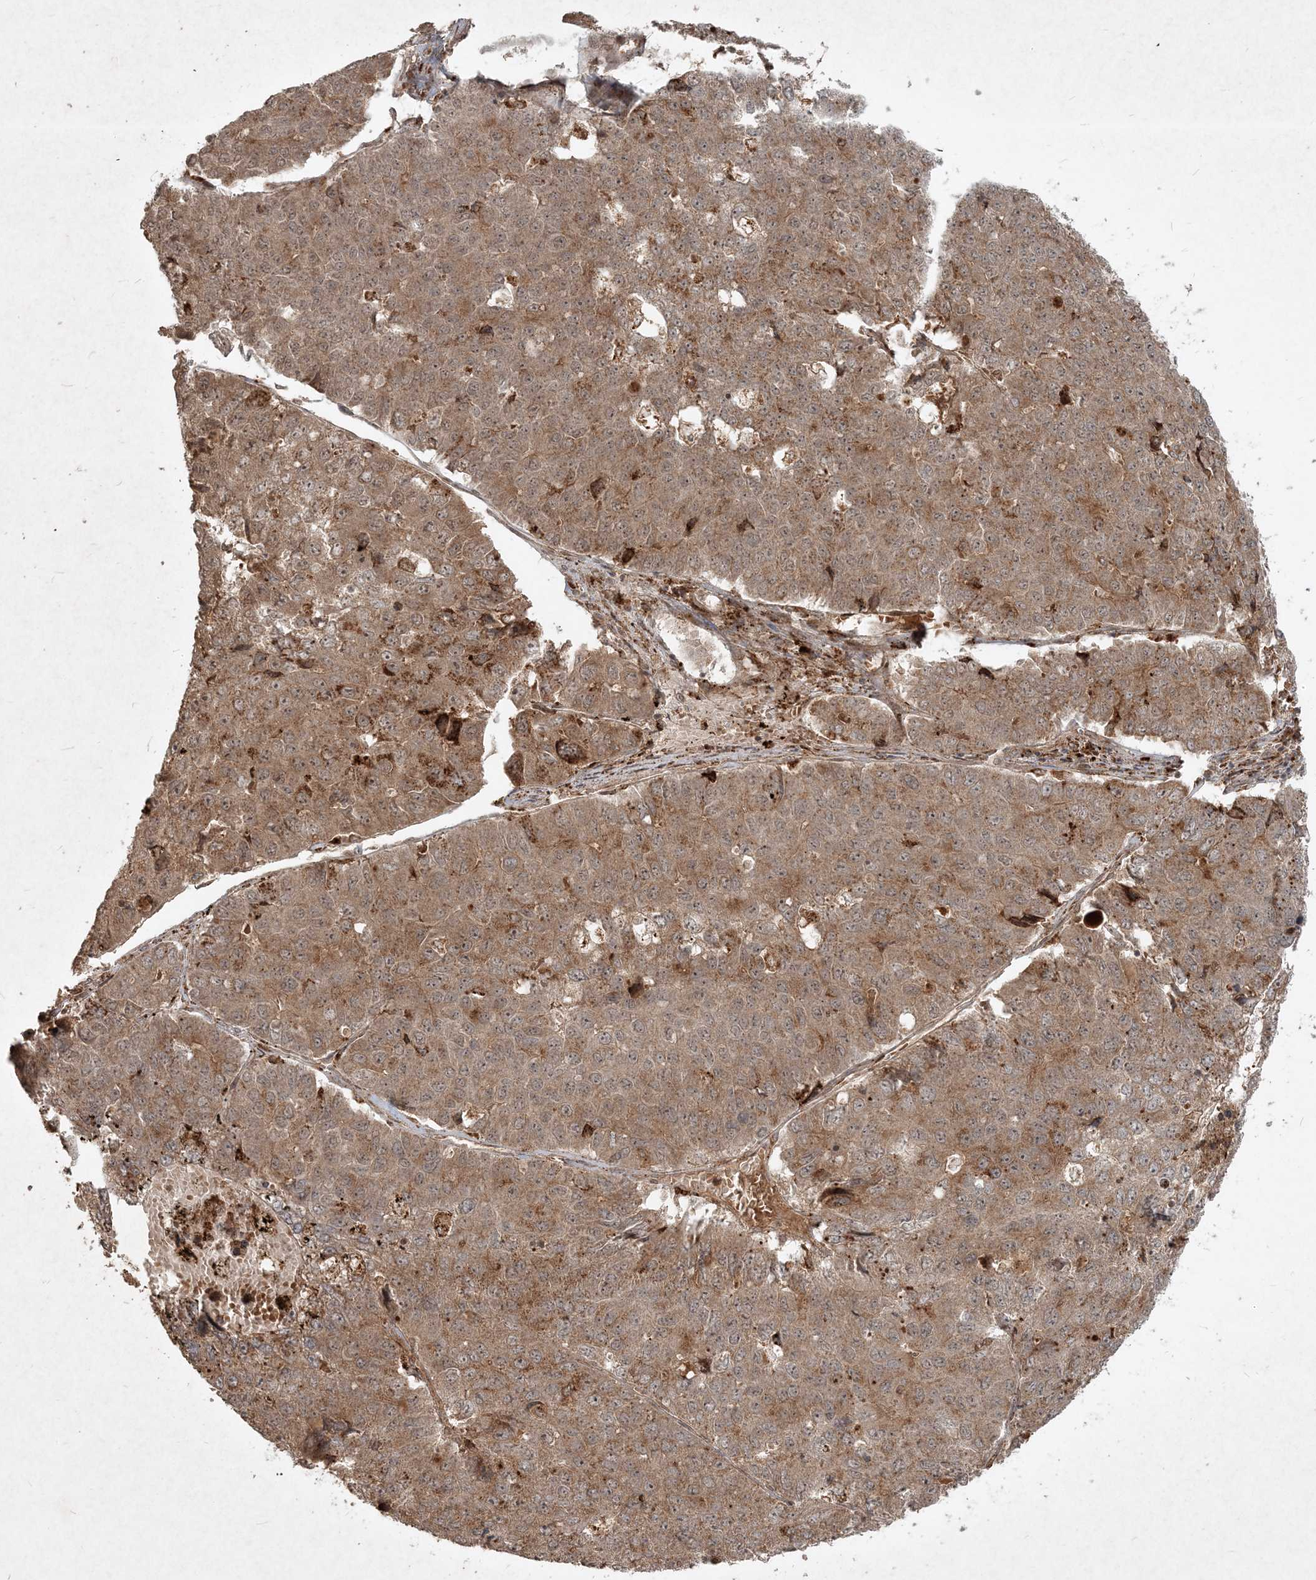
{"staining": {"intensity": "moderate", "quantity": ">75%", "location": "cytoplasmic/membranous"}, "tissue": "pancreatic cancer", "cell_type": "Tumor cells", "image_type": "cancer", "snomed": [{"axis": "morphology", "description": "Adenocarcinoma, NOS"}, {"axis": "topography", "description": "Pancreas"}], "caption": "Pancreatic adenocarcinoma tissue exhibits moderate cytoplasmic/membranous positivity in about >75% of tumor cells (Stains: DAB in brown, nuclei in blue, Microscopy: brightfield microscopy at high magnification).", "gene": "NARS1", "patient": {"sex": "male", "age": 50}}